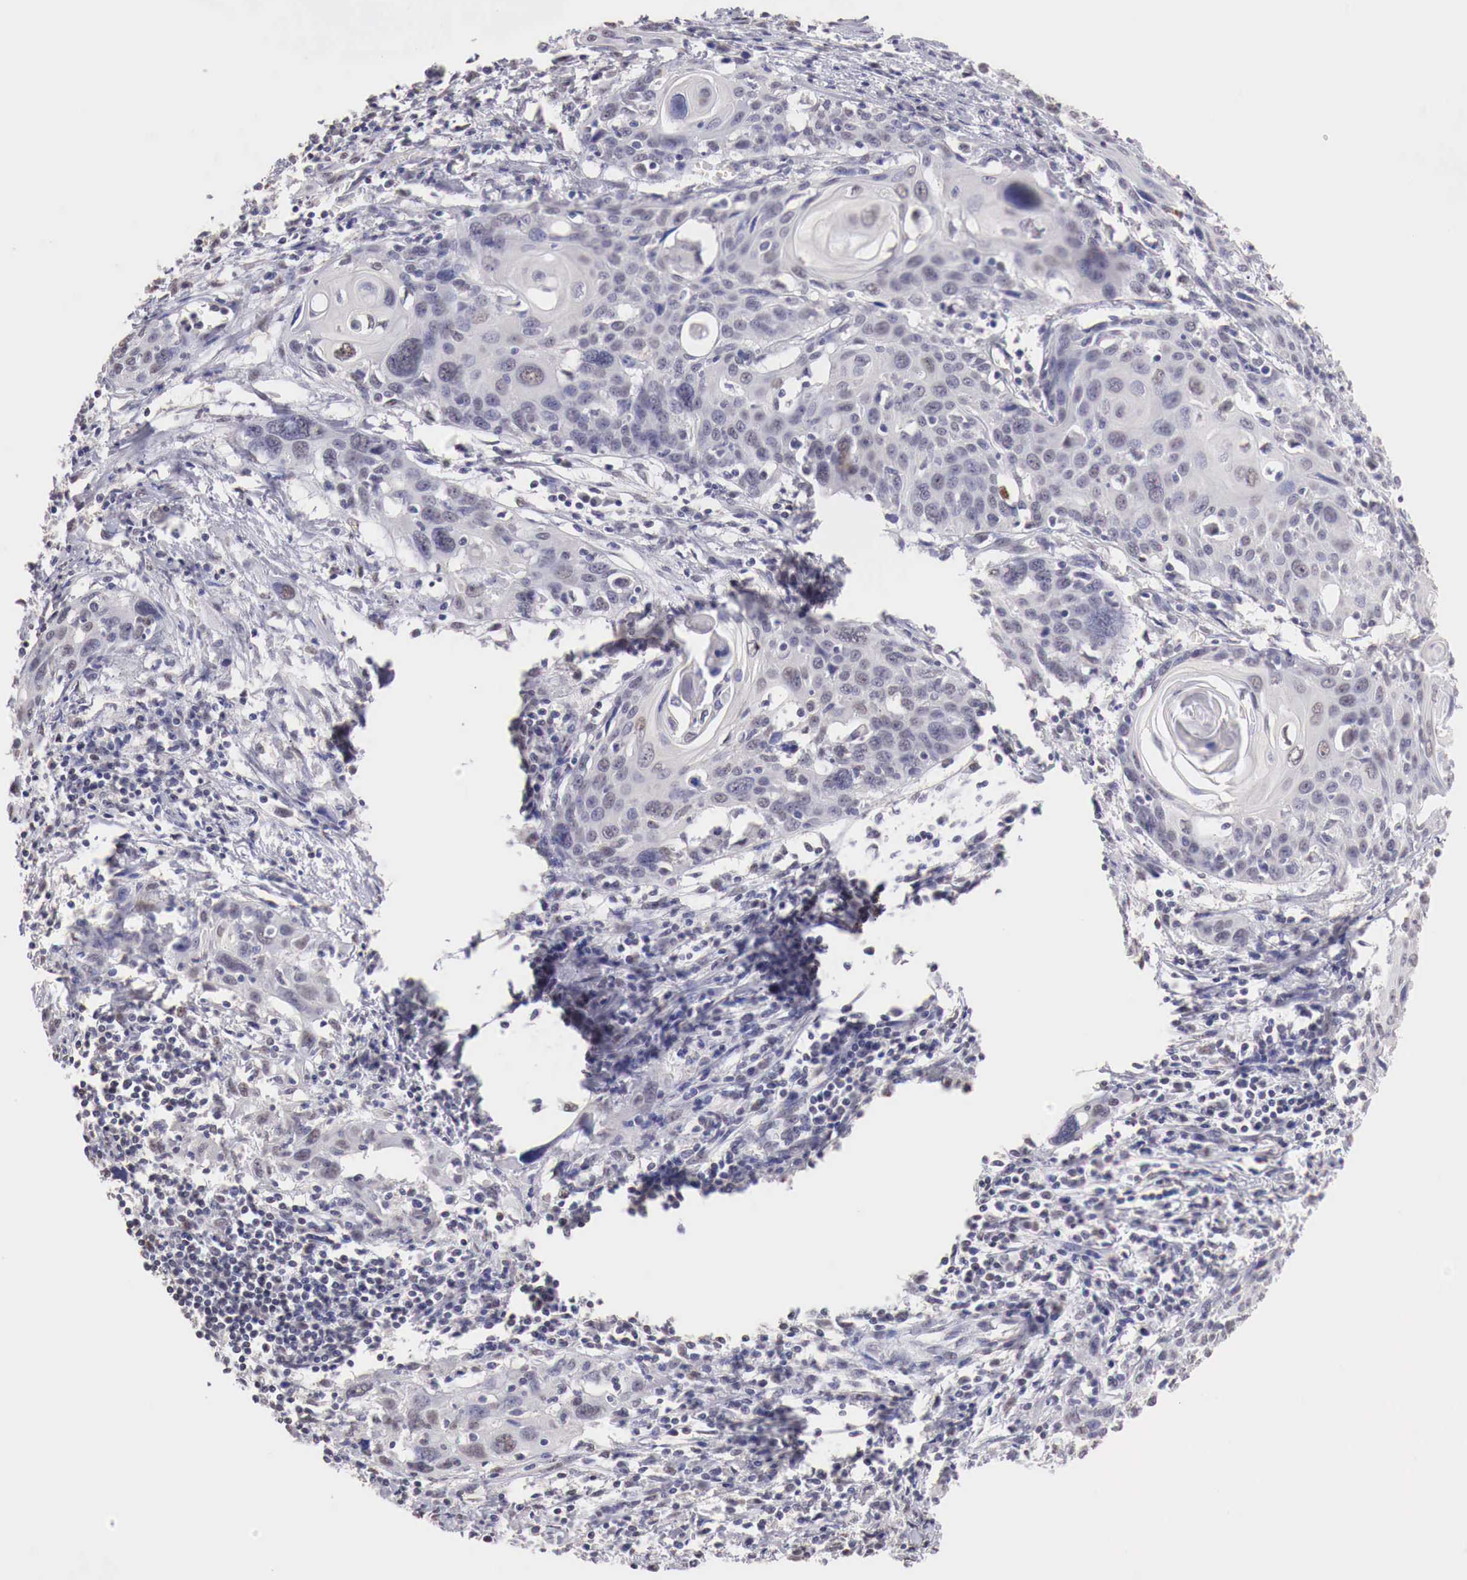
{"staining": {"intensity": "weak", "quantity": "25%-75%", "location": "nuclear"}, "tissue": "cervical cancer", "cell_type": "Tumor cells", "image_type": "cancer", "snomed": [{"axis": "morphology", "description": "Squamous cell carcinoma, NOS"}, {"axis": "topography", "description": "Cervix"}], "caption": "Immunohistochemistry (IHC) of human cervical cancer (squamous cell carcinoma) reveals low levels of weak nuclear staining in approximately 25%-75% of tumor cells. The staining was performed using DAB to visualize the protein expression in brown, while the nuclei were stained in blue with hematoxylin (Magnification: 20x).", "gene": "UBA1", "patient": {"sex": "female", "age": 54}}